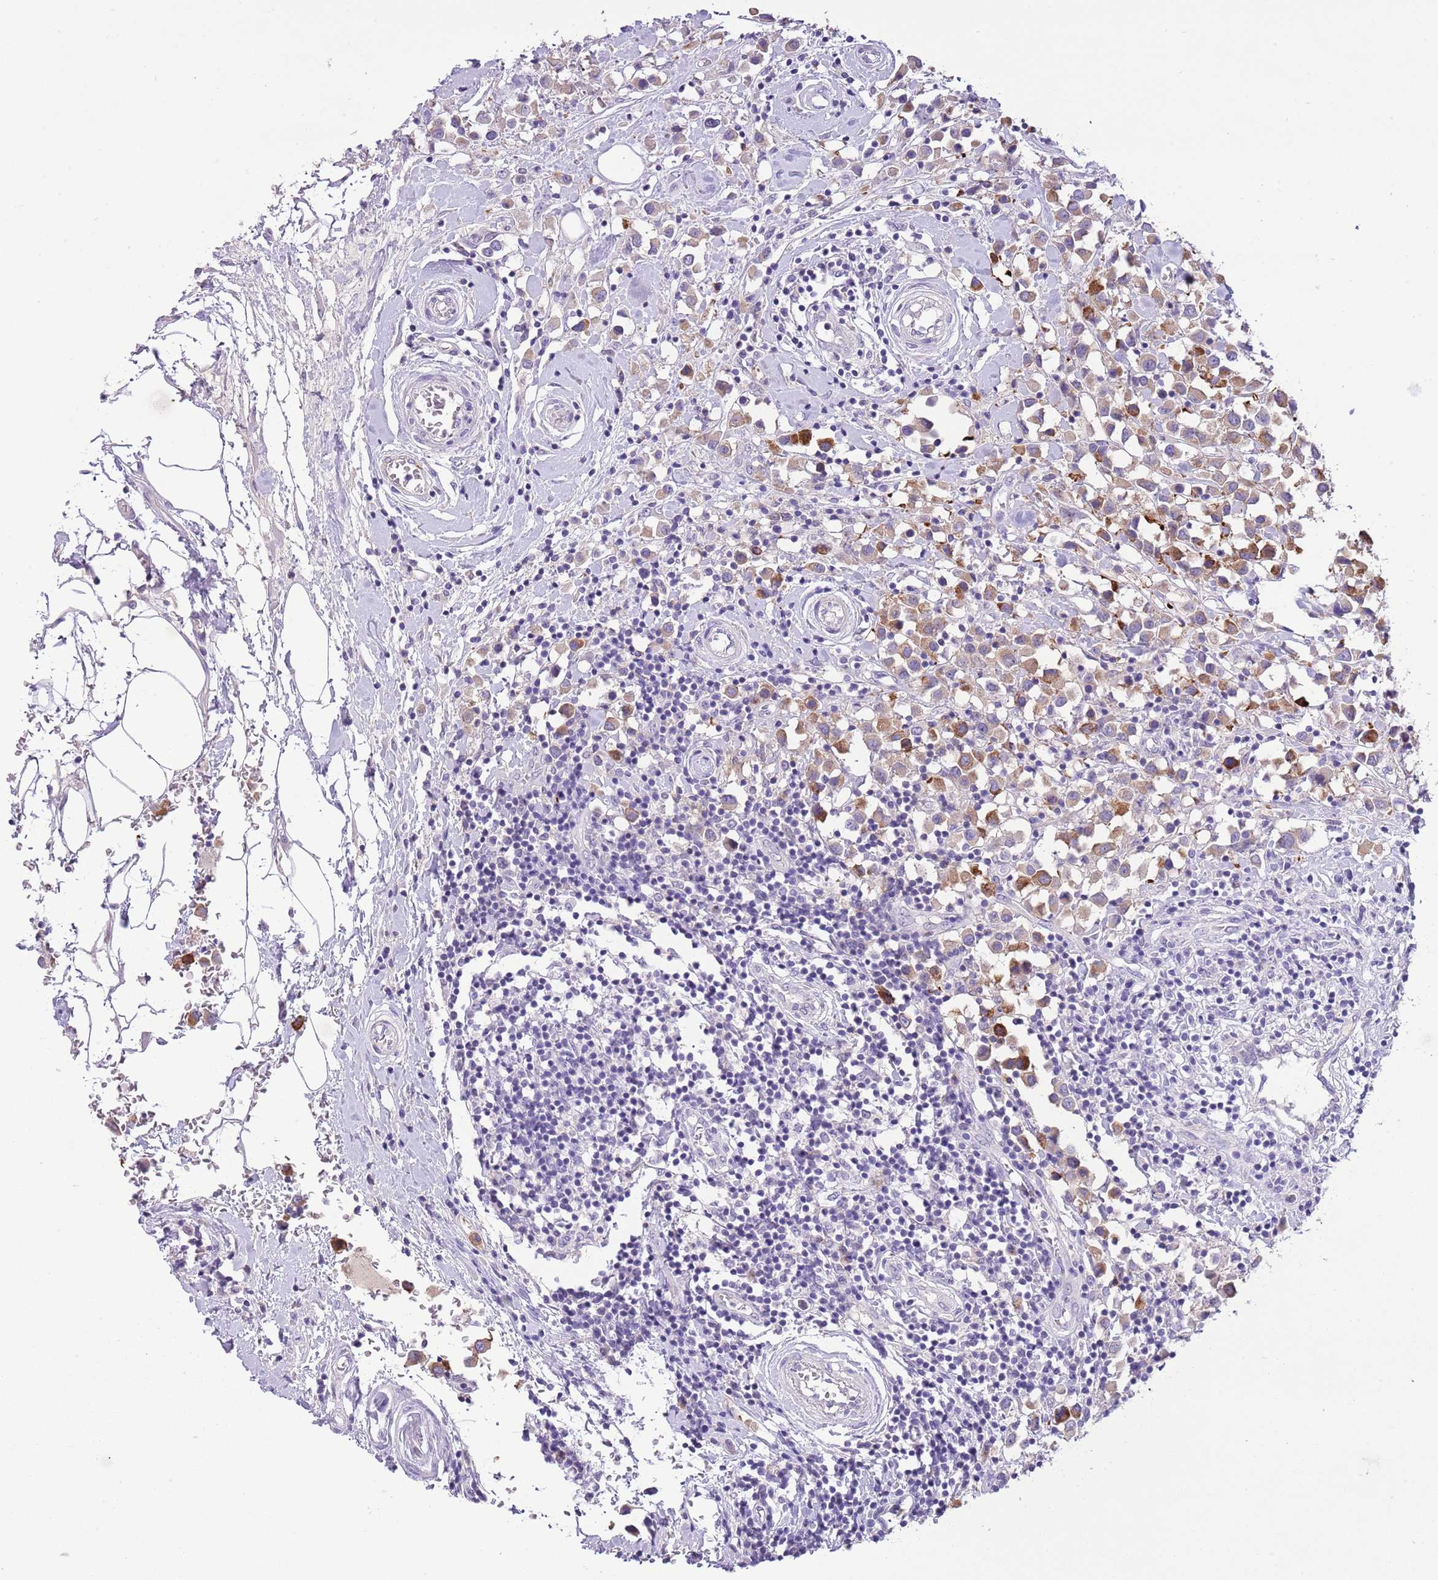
{"staining": {"intensity": "moderate", "quantity": ">75%", "location": "cytoplasmic/membranous"}, "tissue": "breast cancer", "cell_type": "Tumor cells", "image_type": "cancer", "snomed": [{"axis": "morphology", "description": "Duct carcinoma"}, {"axis": "topography", "description": "Breast"}], "caption": "This image exhibits immunohistochemistry (IHC) staining of human breast invasive ductal carcinoma, with medium moderate cytoplasmic/membranous staining in about >75% of tumor cells.", "gene": "CLEC2A", "patient": {"sex": "female", "age": 61}}